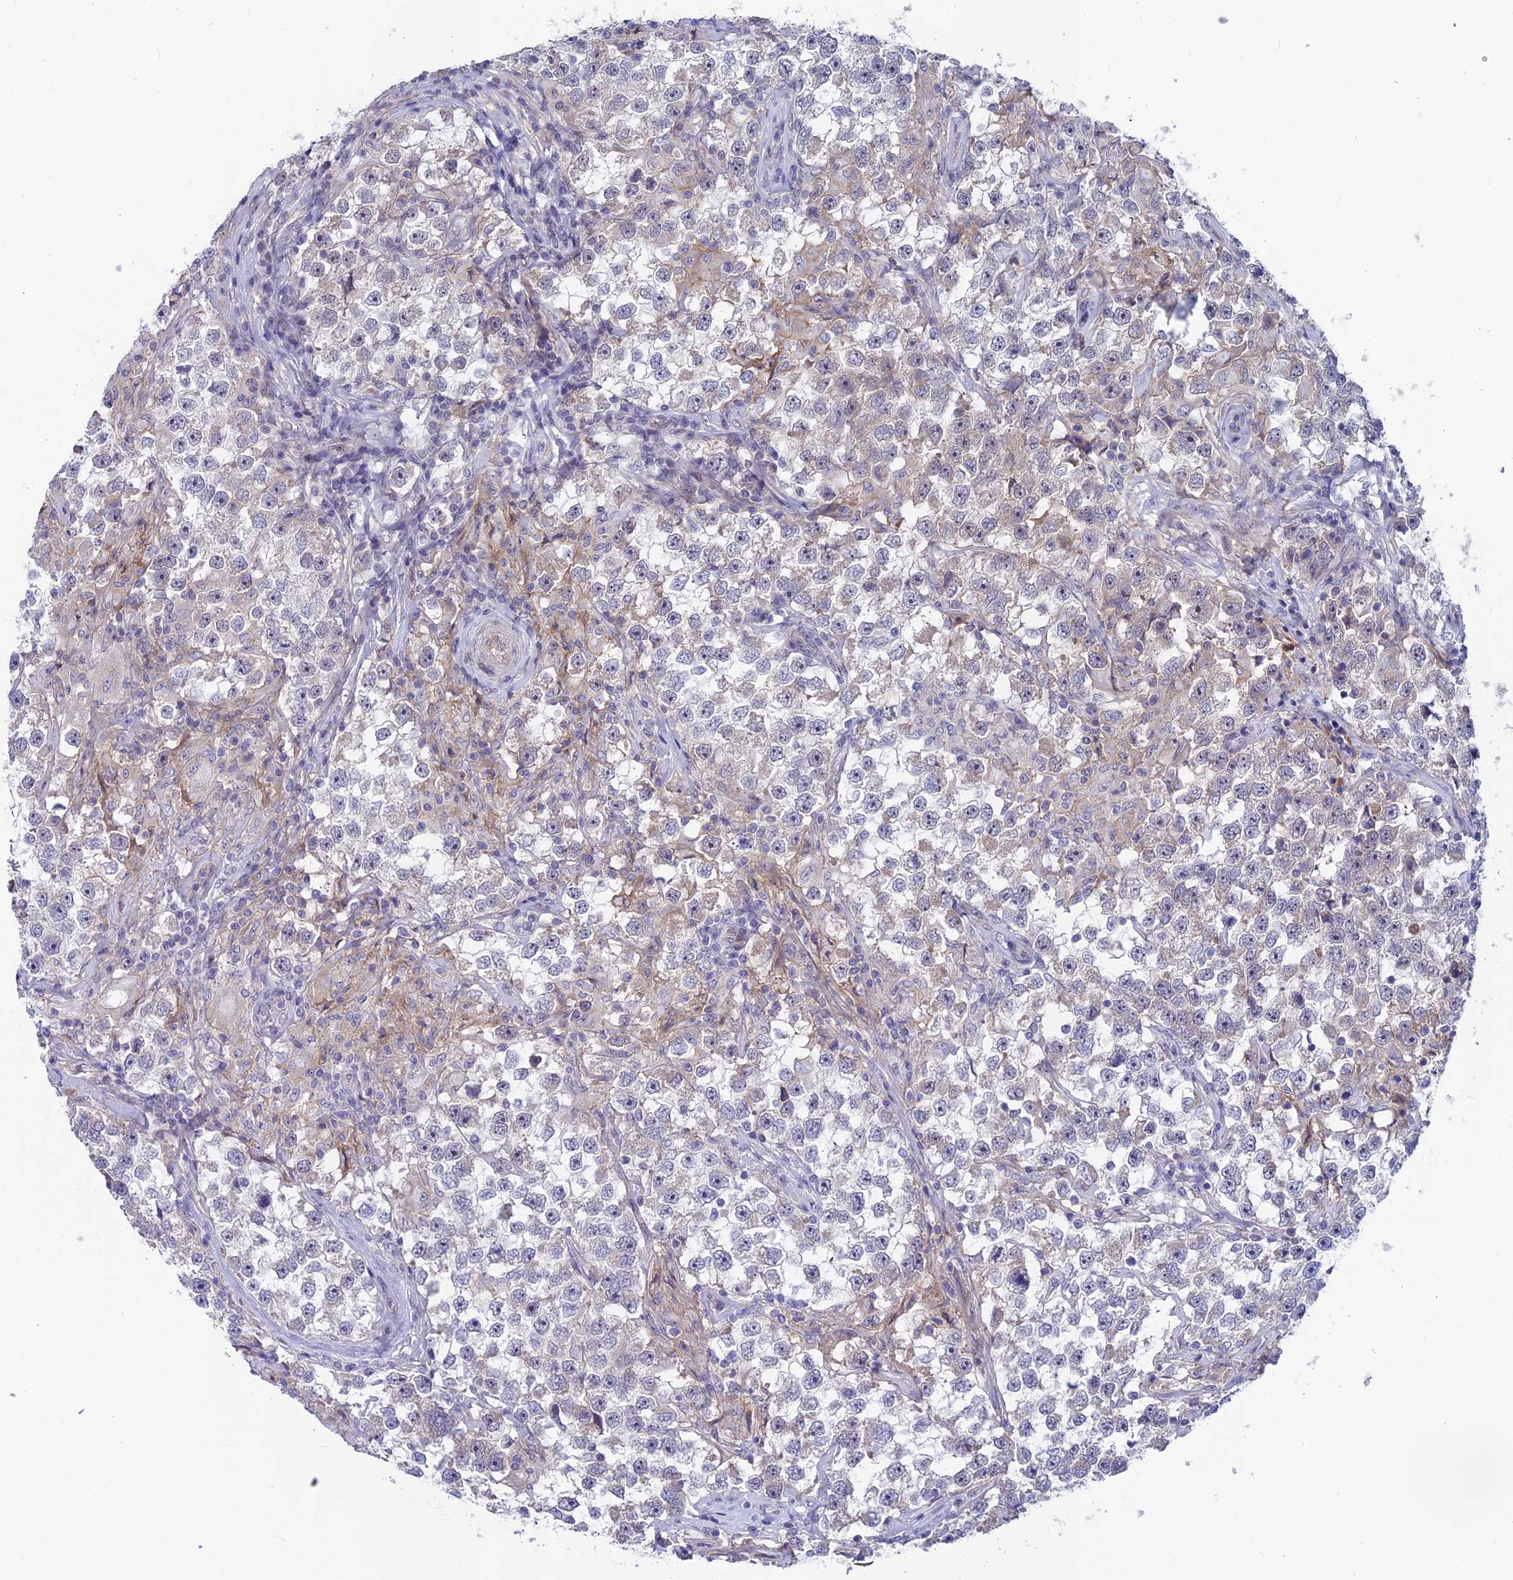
{"staining": {"intensity": "negative", "quantity": "none", "location": "none"}, "tissue": "testis cancer", "cell_type": "Tumor cells", "image_type": "cancer", "snomed": [{"axis": "morphology", "description": "Seminoma, NOS"}, {"axis": "topography", "description": "Testis"}], "caption": "A high-resolution image shows immunohistochemistry staining of seminoma (testis), which displays no significant expression in tumor cells.", "gene": "FKBPL", "patient": {"sex": "male", "age": 46}}